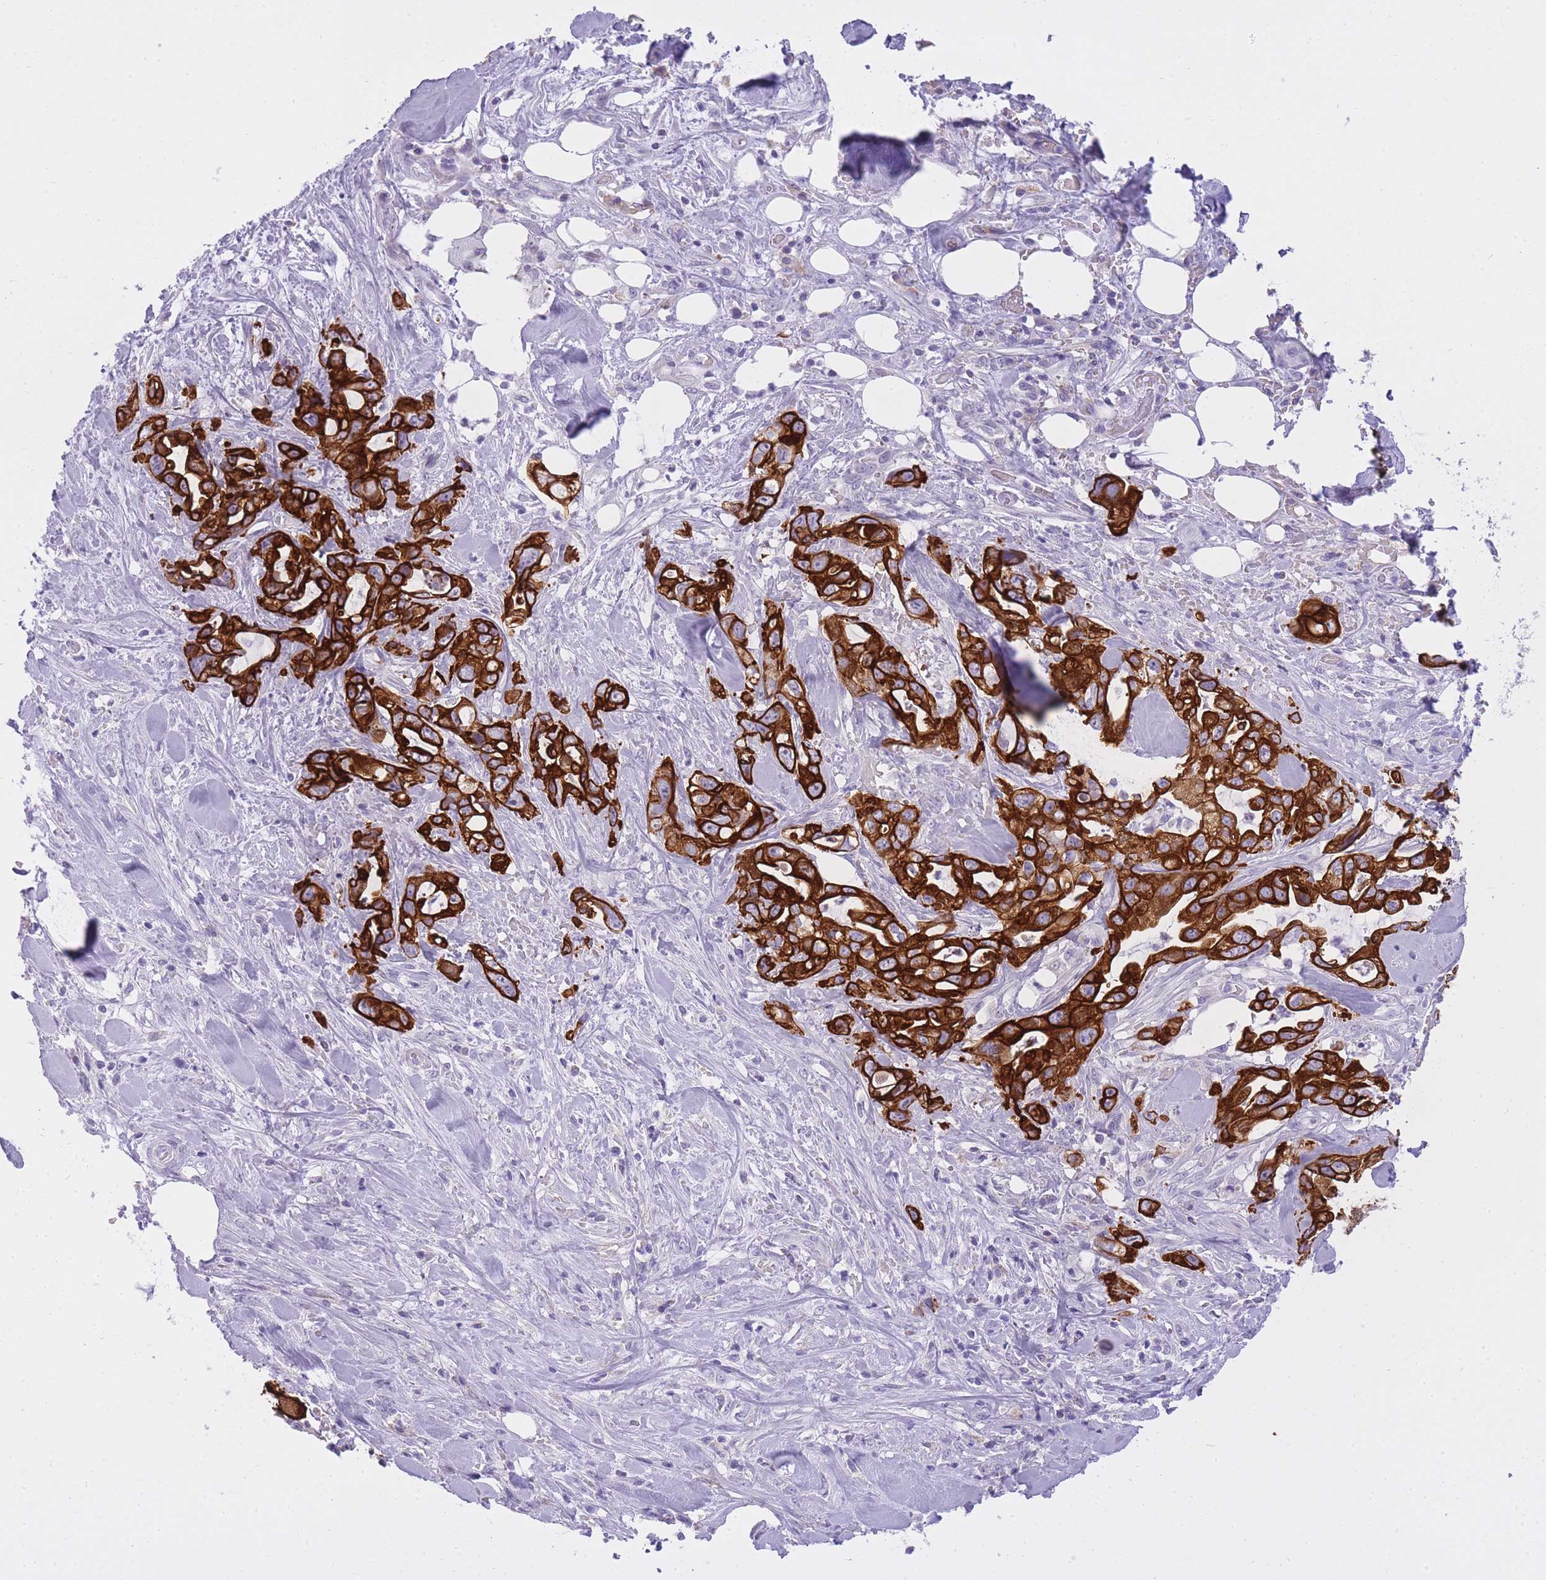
{"staining": {"intensity": "strong", "quantity": ">75%", "location": "cytoplasmic/membranous"}, "tissue": "pancreatic cancer", "cell_type": "Tumor cells", "image_type": "cancer", "snomed": [{"axis": "morphology", "description": "Adenocarcinoma, NOS"}, {"axis": "topography", "description": "Pancreas"}], "caption": "Immunohistochemical staining of human pancreatic adenocarcinoma shows high levels of strong cytoplasmic/membranous protein staining in approximately >75% of tumor cells.", "gene": "RADX", "patient": {"sex": "female", "age": 61}}